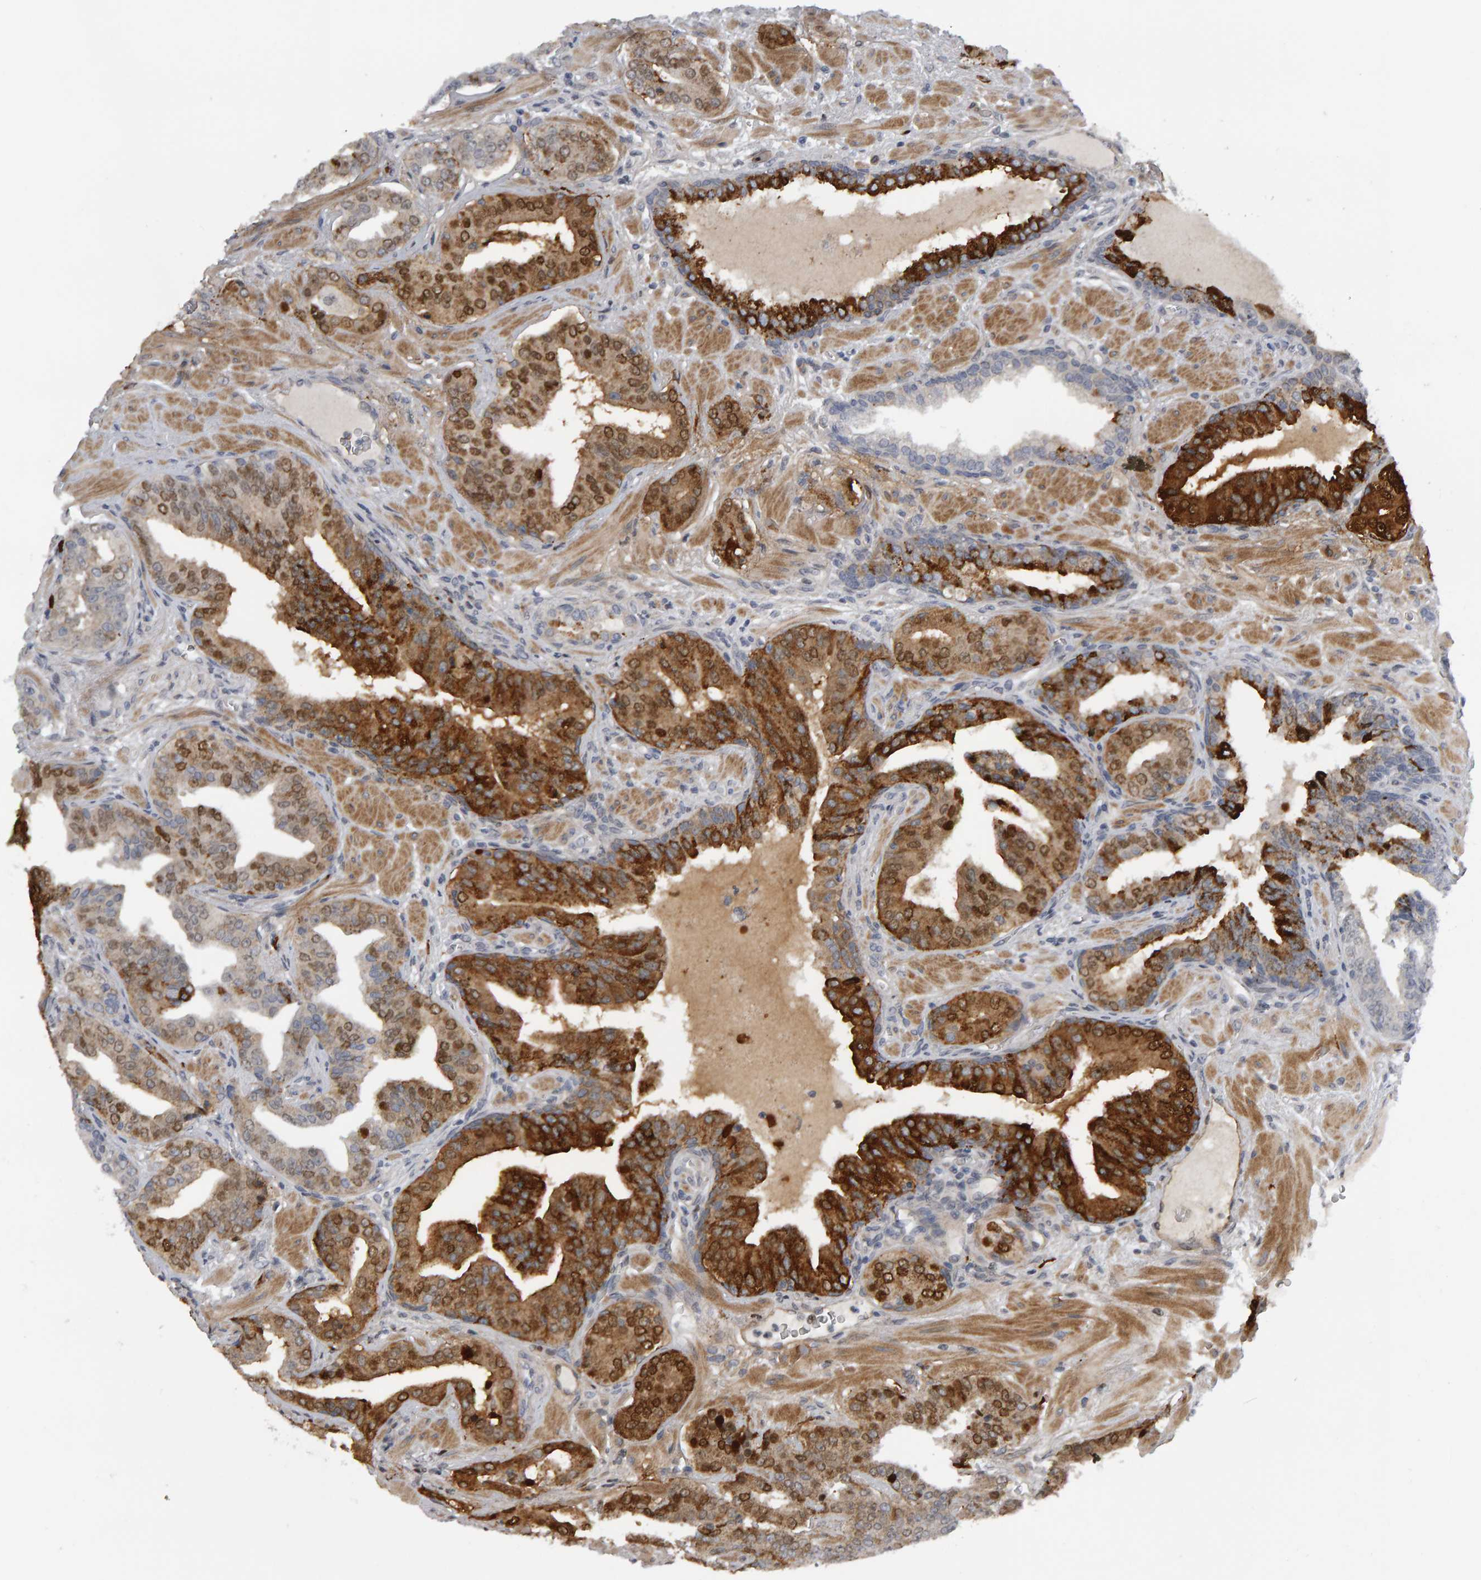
{"staining": {"intensity": "strong", "quantity": "25%-75%", "location": "cytoplasmic/membranous"}, "tissue": "prostate cancer", "cell_type": "Tumor cells", "image_type": "cancer", "snomed": [{"axis": "morphology", "description": "Adenocarcinoma, Low grade"}, {"axis": "topography", "description": "Prostate"}], "caption": "Prostate cancer (adenocarcinoma (low-grade)) stained with DAB immunohistochemistry demonstrates high levels of strong cytoplasmic/membranous staining in approximately 25%-75% of tumor cells.", "gene": "IPO8", "patient": {"sex": "male", "age": 62}}